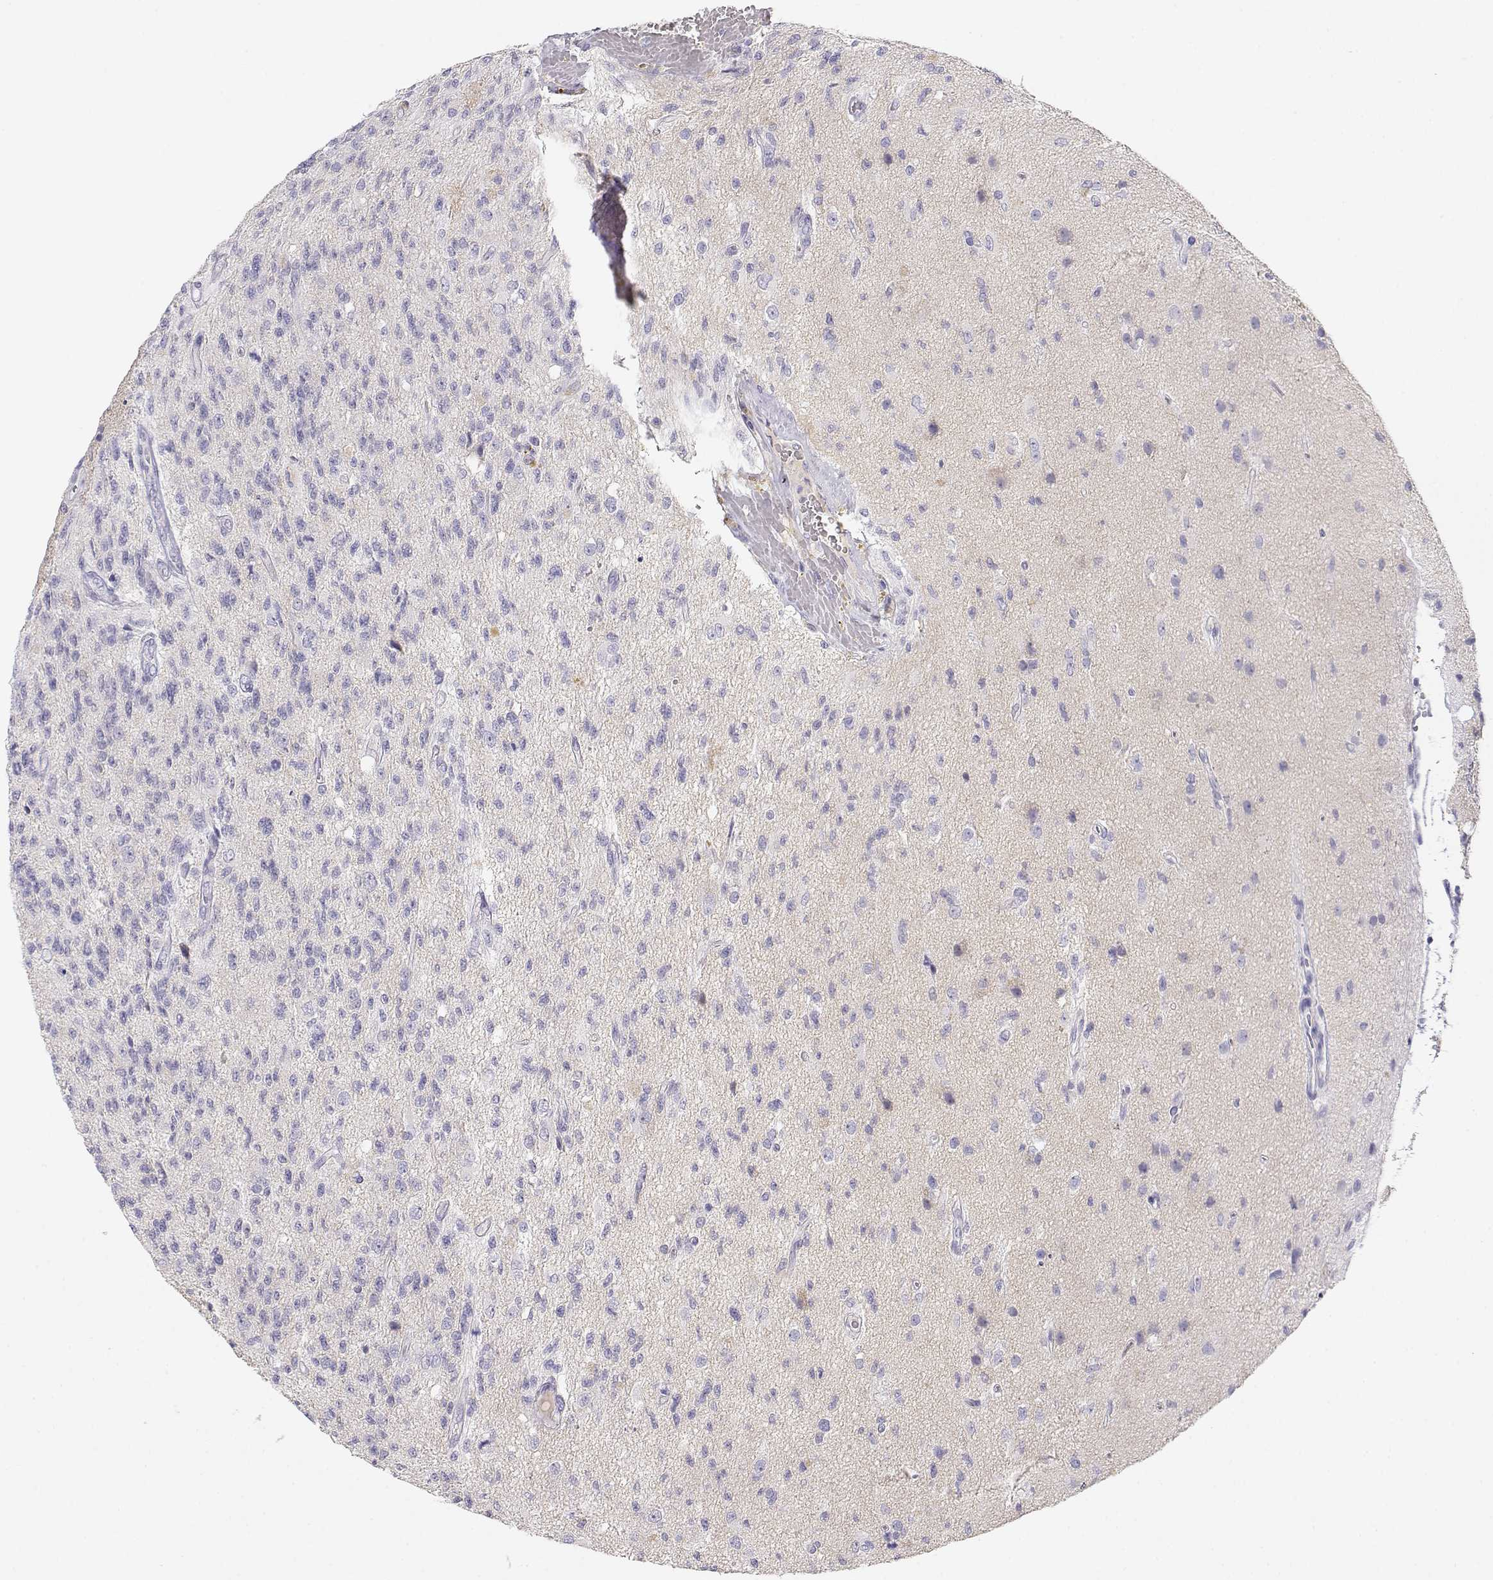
{"staining": {"intensity": "negative", "quantity": "none", "location": "none"}, "tissue": "glioma", "cell_type": "Tumor cells", "image_type": "cancer", "snomed": [{"axis": "morphology", "description": "Glioma, malignant, High grade"}, {"axis": "topography", "description": "Brain"}], "caption": "Tumor cells are negative for brown protein staining in glioma.", "gene": "GPR174", "patient": {"sex": "male", "age": 56}}